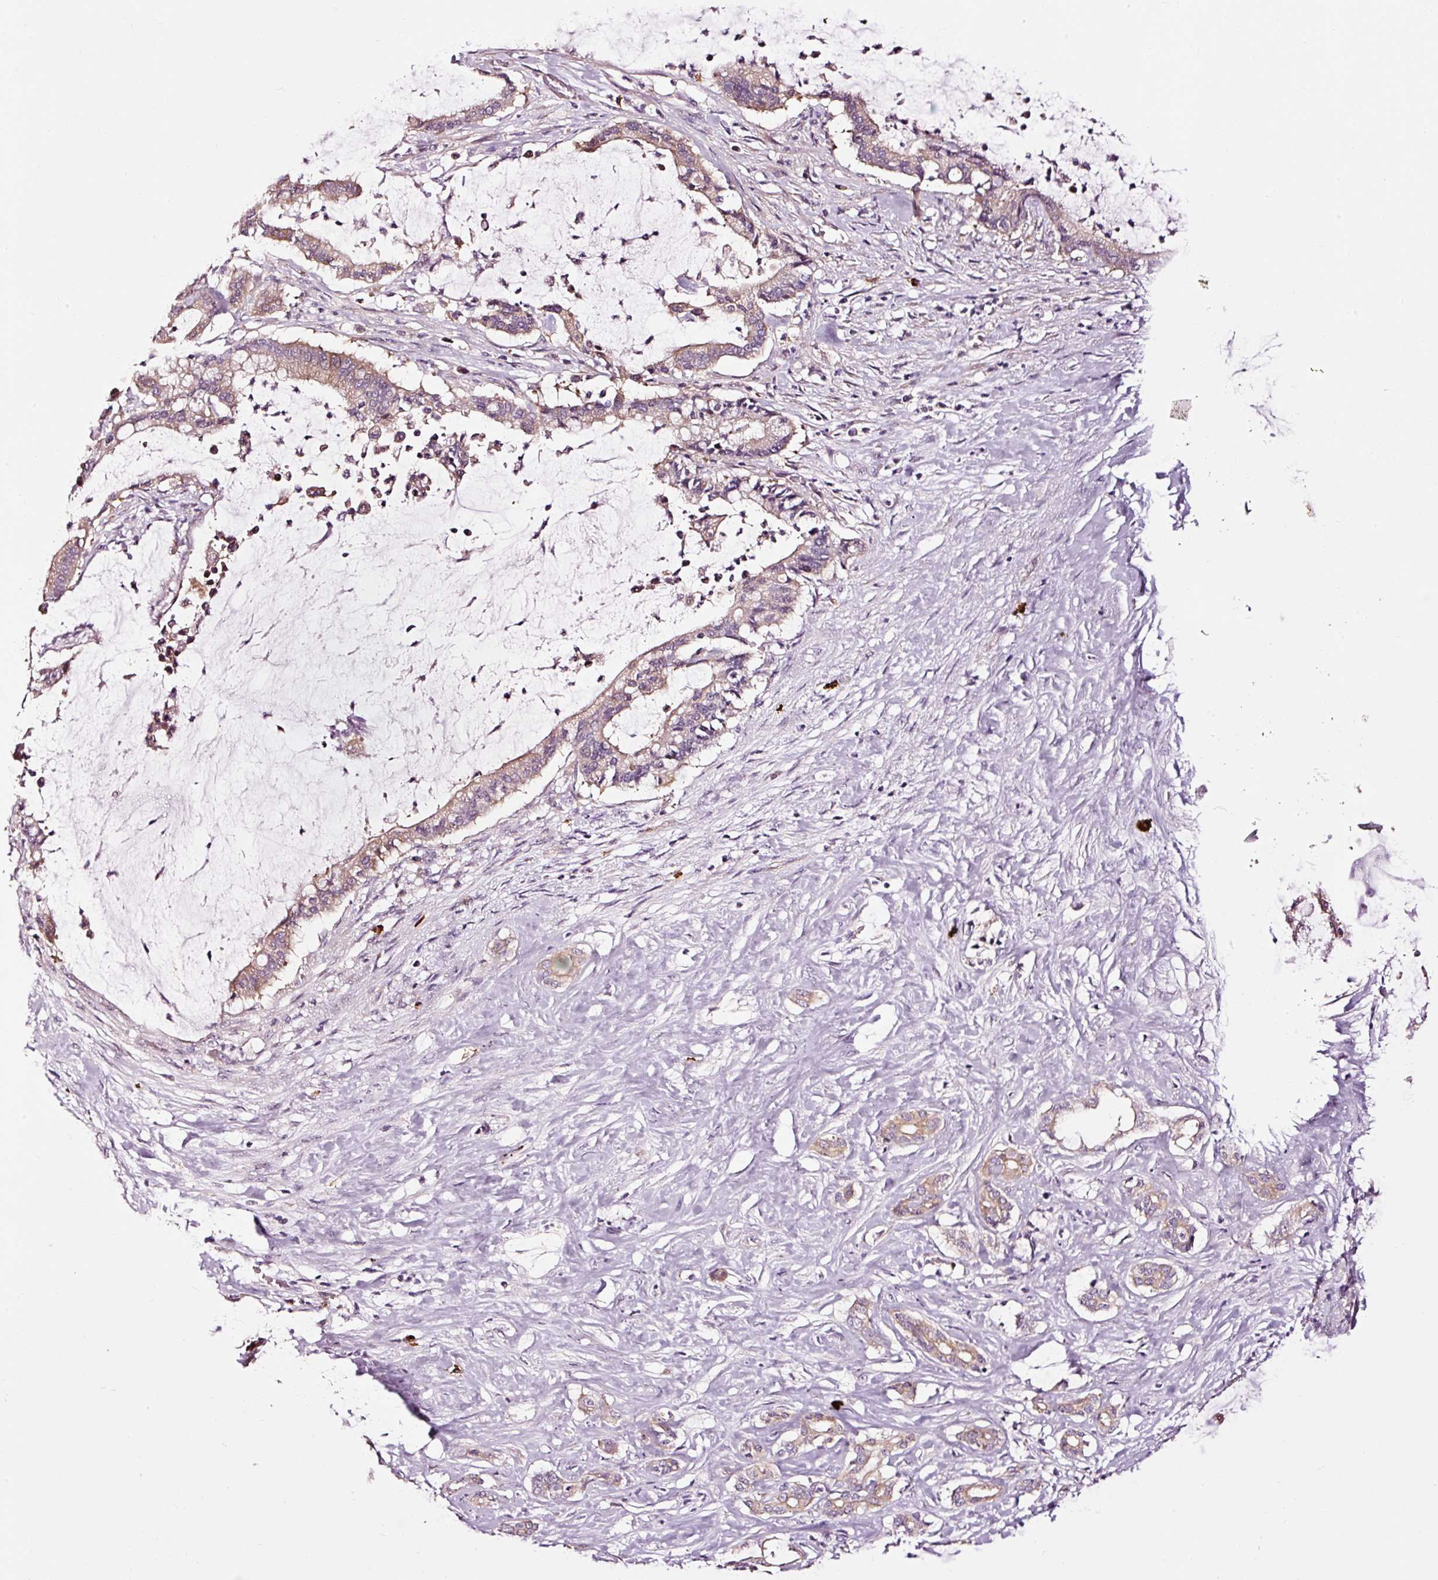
{"staining": {"intensity": "weak", "quantity": ">75%", "location": "cytoplasmic/membranous"}, "tissue": "pancreatic cancer", "cell_type": "Tumor cells", "image_type": "cancer", "snomed": [{"axis": "morphology", "description": "Adenocarcinoma, NOS"}, {"axis": "topography", "description": "Pancreas"}], "caption": "DAB immunohistochemical staining of human adenocarcinoma (pancreatic) demonstrates weak cytoplasmic/membranous protein staining in approximately >75% of tumor cells.", "gene": "UTP14A", "patient": {"sex": "male", "age": 41}}